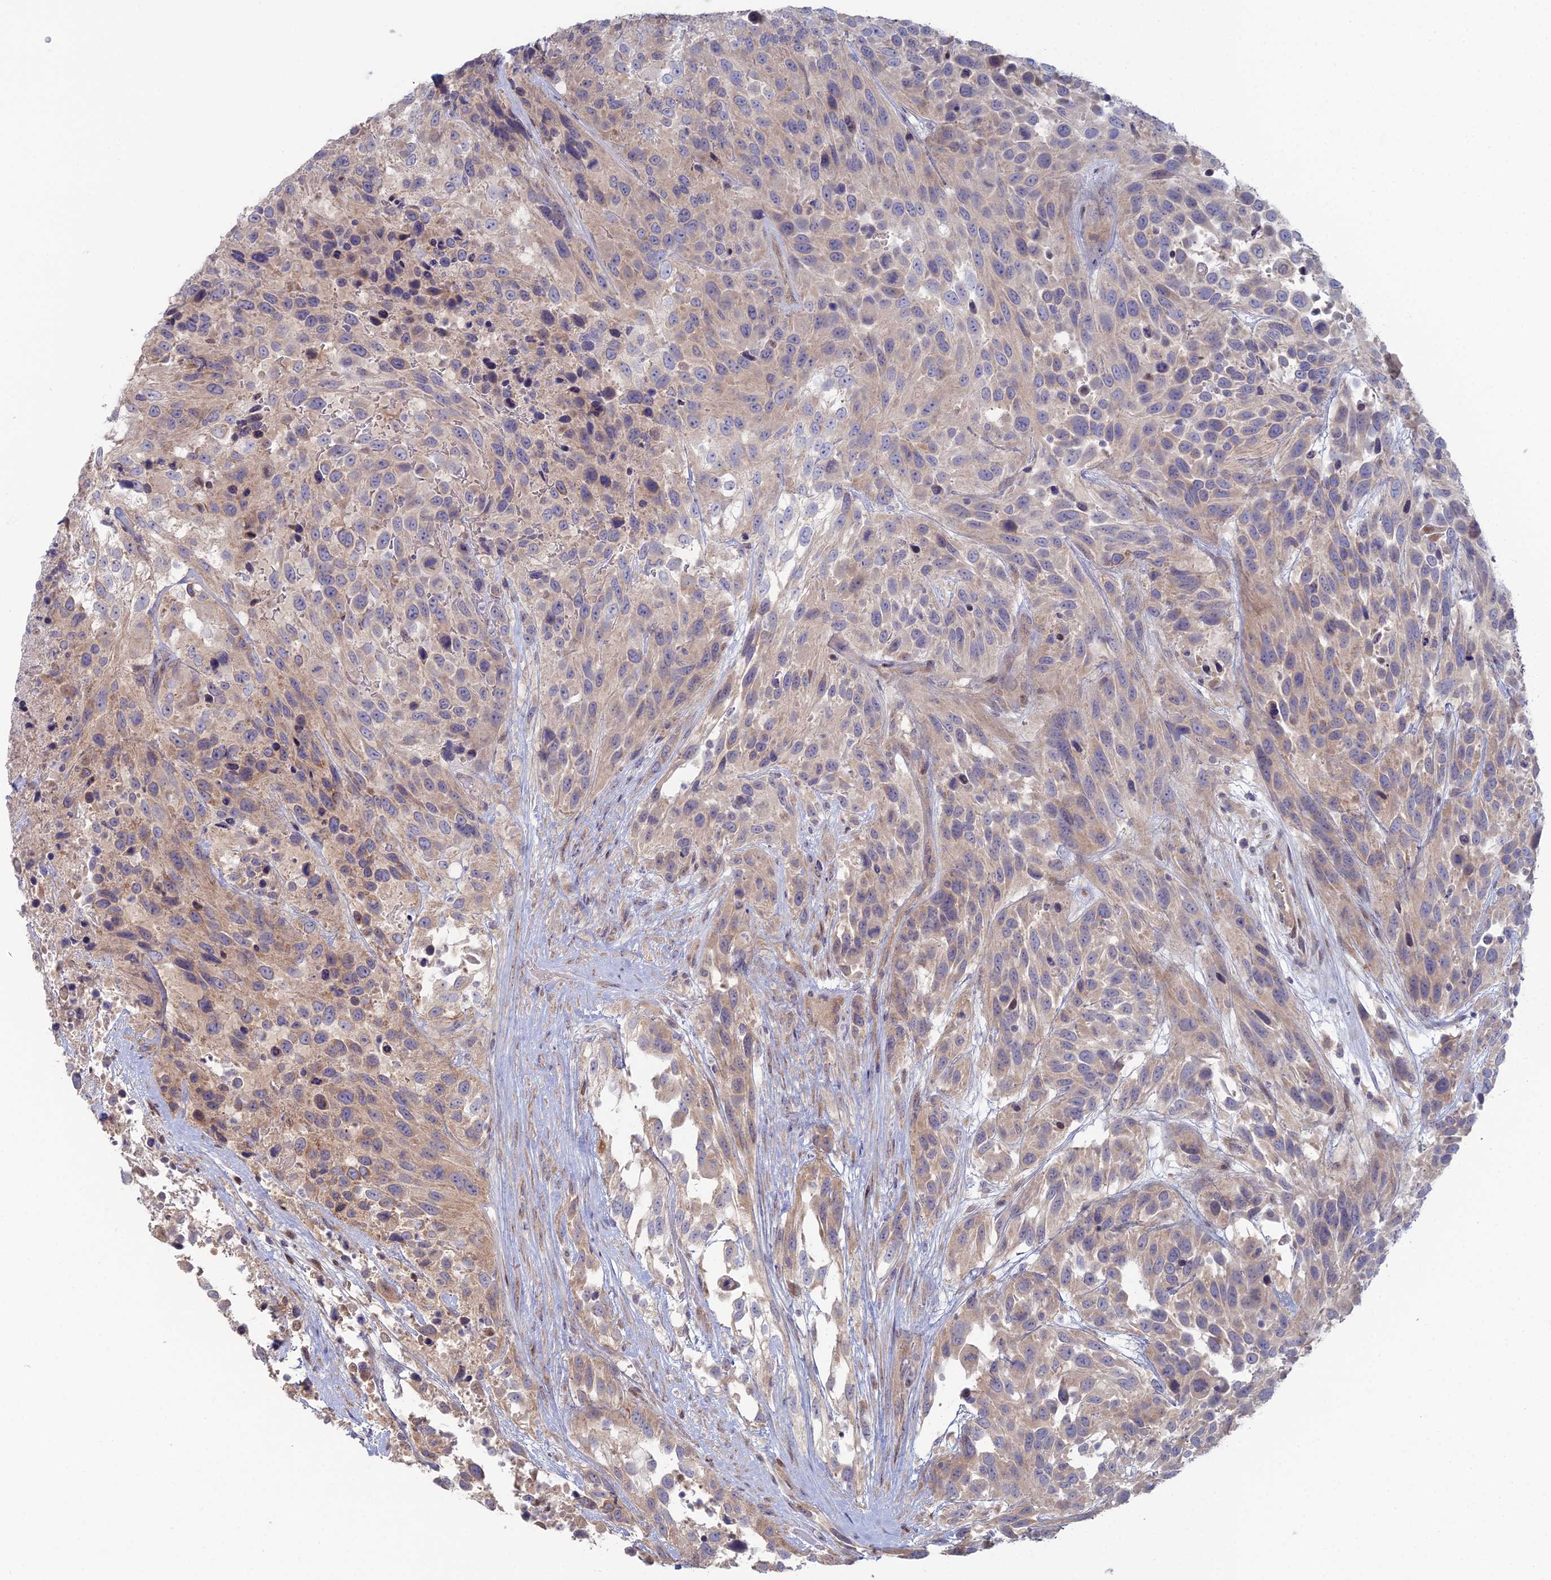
{"staining": {"intensity": "weak", "quantity": "25%-75%", "location": "cytoplasmic/membranous"}, "tissue": "urothelial cancer", "cell_type": "Tumor cells", "image_type": "cancer", "snomed": [{"axis": "morphology", "description": "Urothelial carcinoma, High grade"}, {"axis": "topography", "description": "Urinary bladder"}], "caption": "The immunohistochemical stain highlights weak cytoplasmic/membranous positivity in tumor cells of urothelial cancer tissue. The protein is shown in brown color, while the nuclei are stained blue.", "gene": "ARL16", "patient": {"sex": "female", "age": 70}}